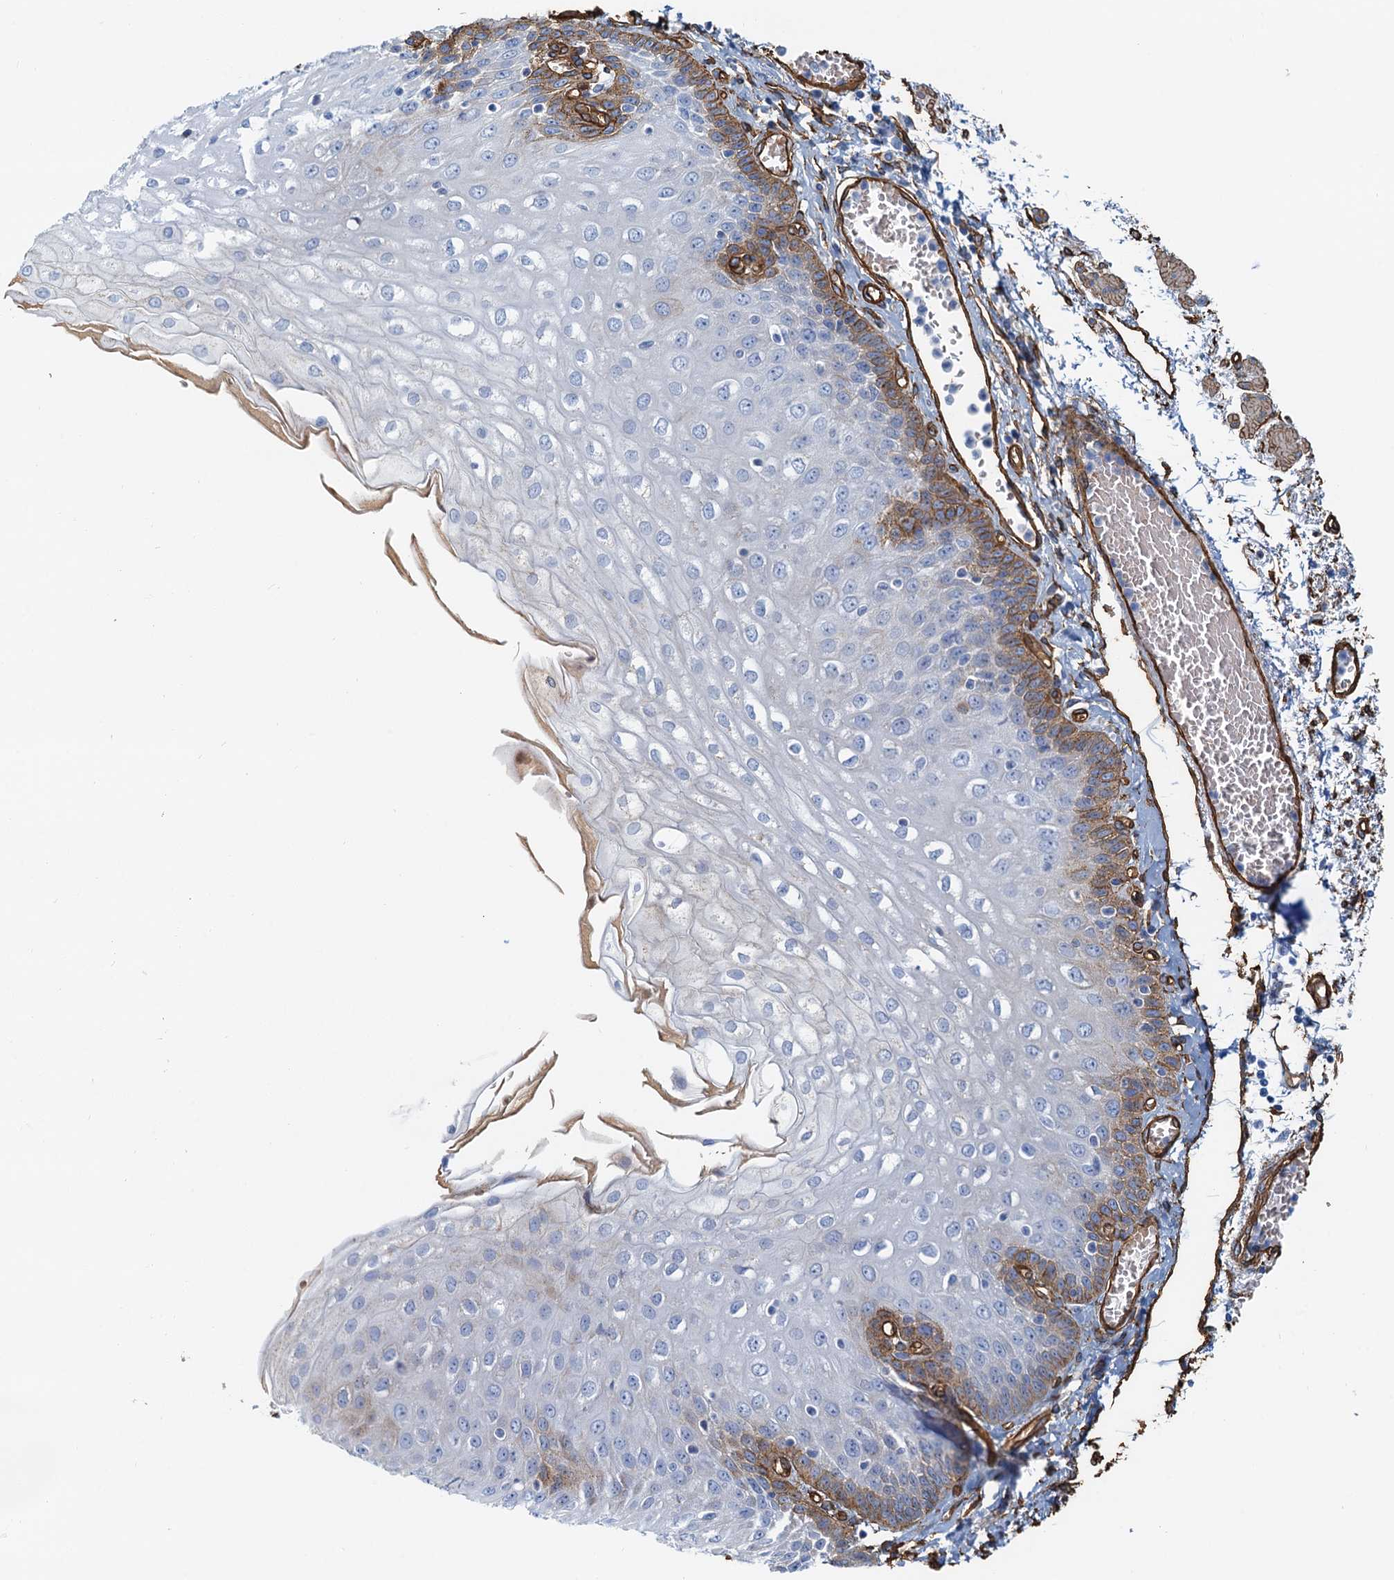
{"staining": {"intensity": "moderate", "quantity": "<25%", "location": "cytoplasmic/membranous"}, "tissue": "esophagus", "cell_type": "Squamous epithelial cells", "image_type": "normal", "snomed": [{"axis": "morphology", "description": "Normal tissue, NOS"}, {"axis": "topography", "description": "Esophagus"}], "caption": "Esophagus stained with immunohistochemistry exhibits moderate cytoplasmic/membranous staining in approximately <25% of squamous epithelial cells.", "gene": "DGKG", "patient": {"sex": "male", "age": 81}}